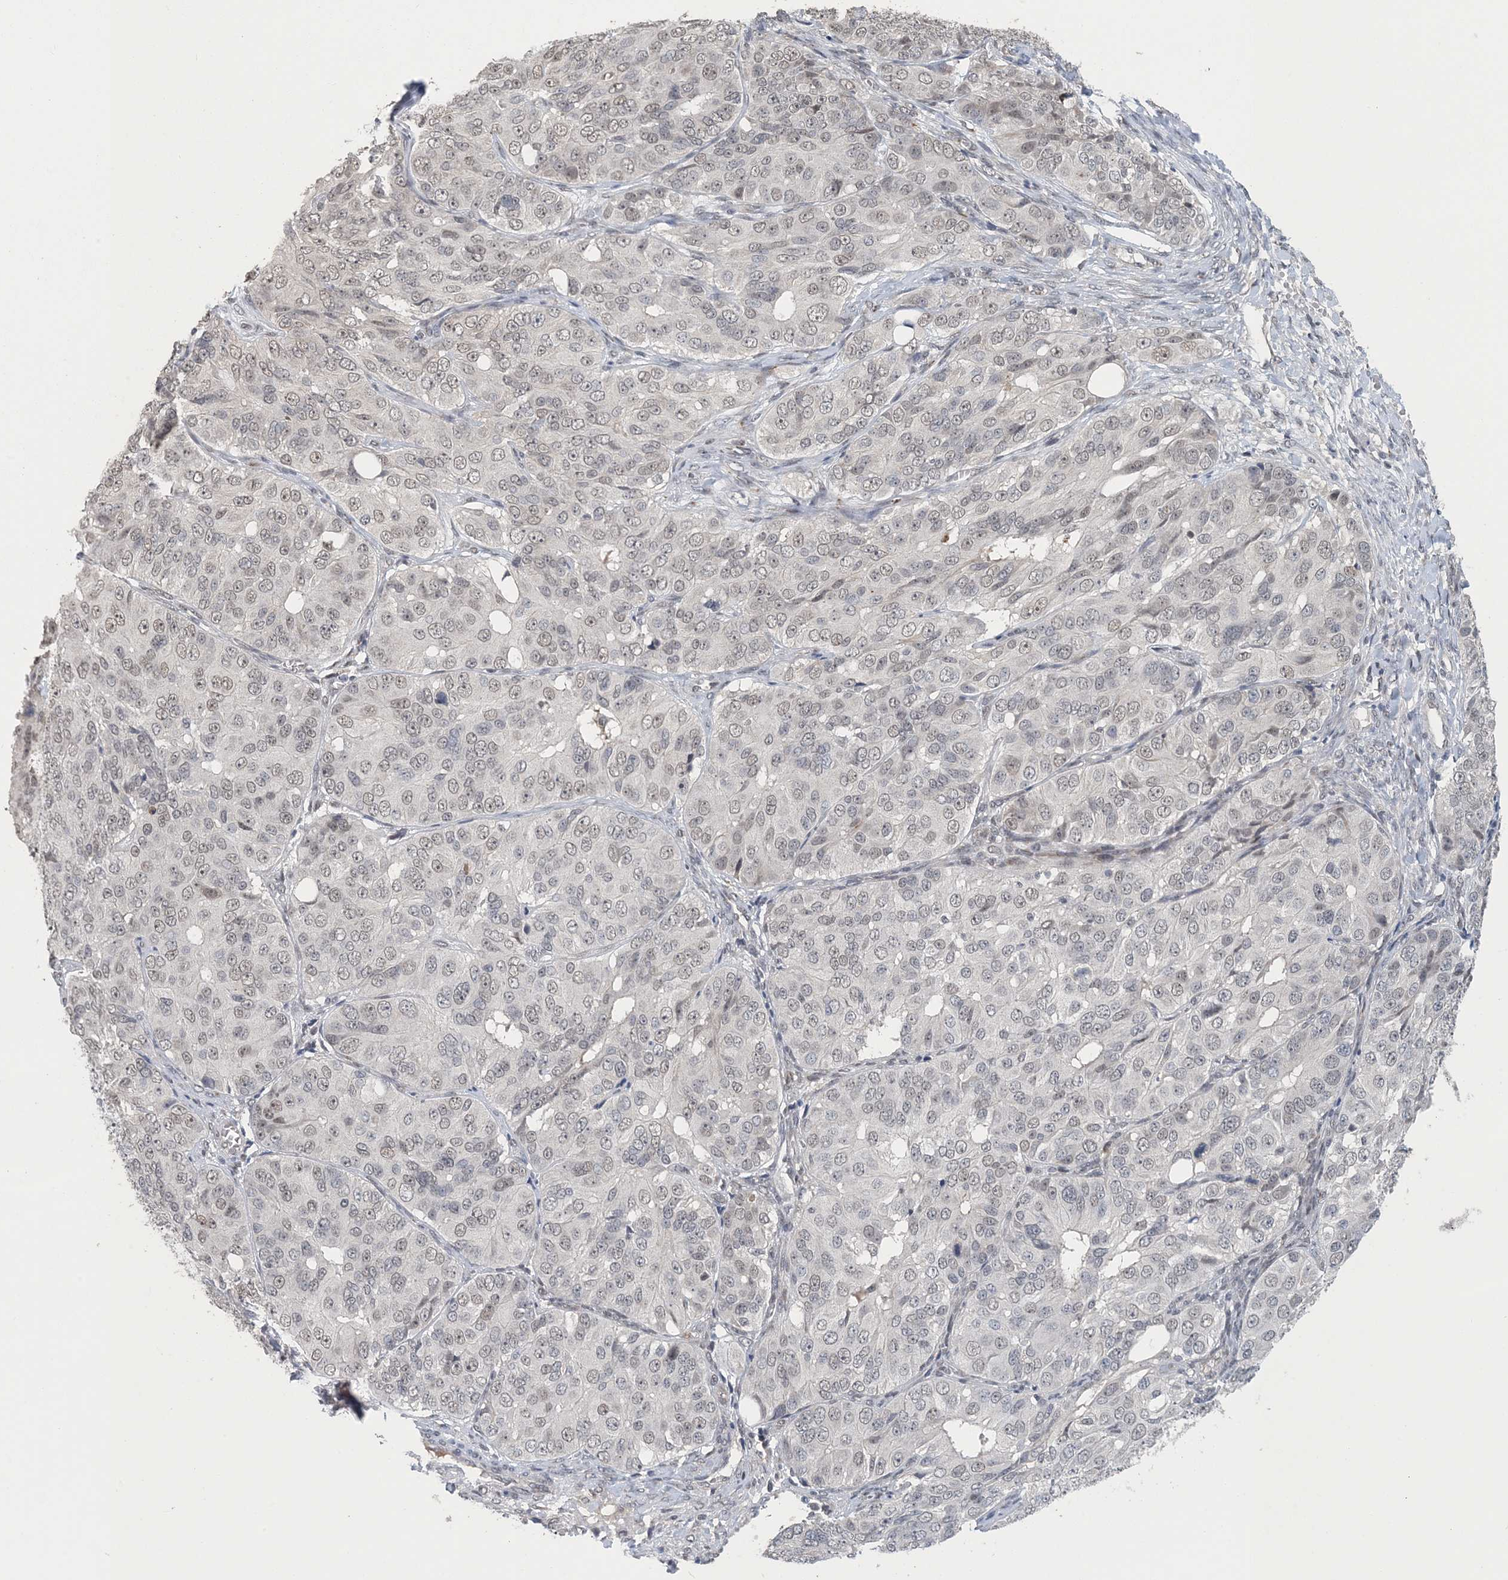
{"staining": {"intensity": "negative", "quantity": "none", "location": "none"}, "tissue": "ovarian cancer", "cell_type": "Tumor cells", "image_type": "cancer", "snomed": [{"axis": "morphology", "description": "Carcinoma, endometroid"}, {"axis": "topography", "description": "Ovary"}], "caption": "The photomicrograph shows no significant staining in tumor cells of ovarian cancer (endometroid carcinoma).", "gene": "MBD2", "patient": {"sex": "female", "age": 51}}